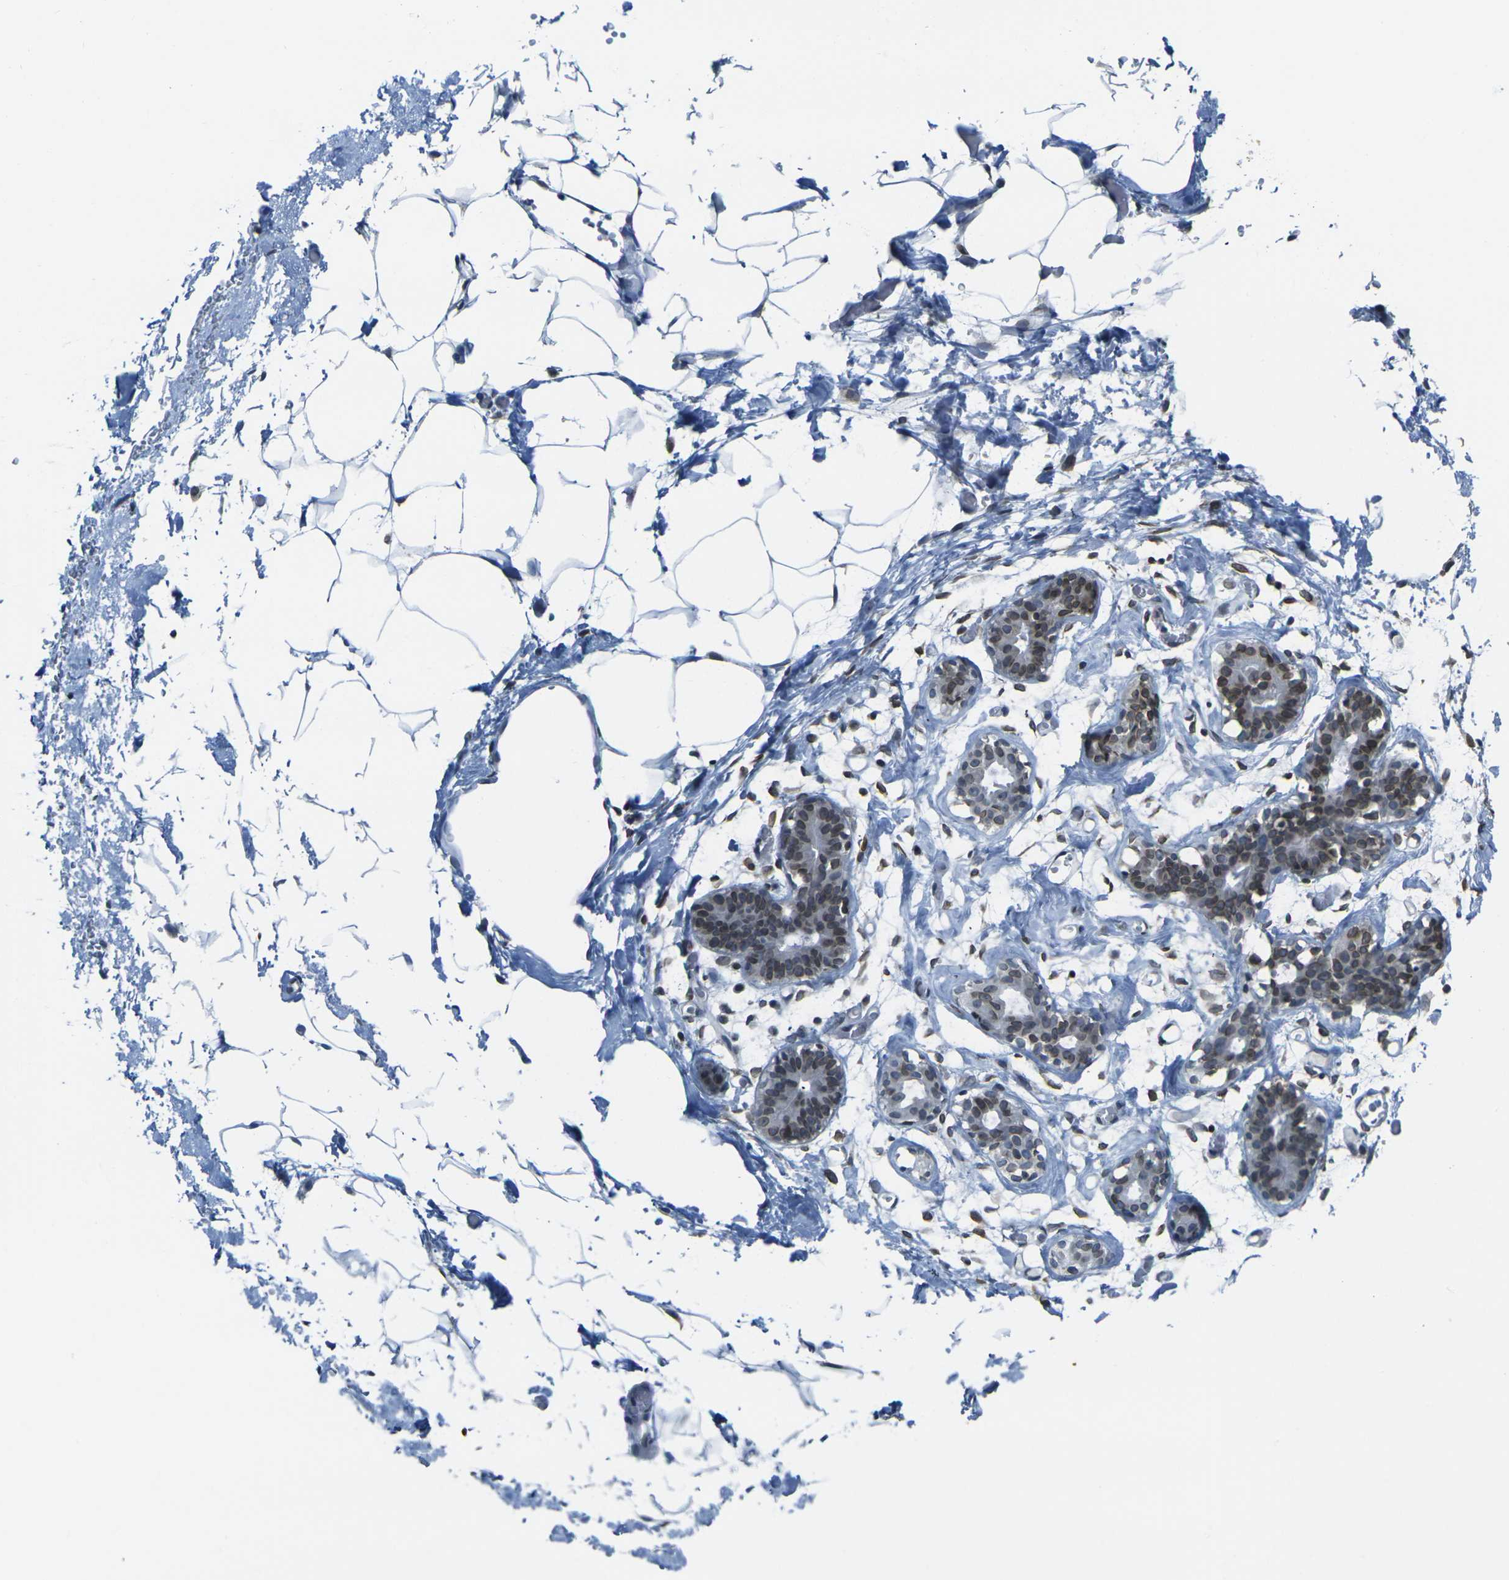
{"staining": {"intensity": "weak", "quantity": "25%-75%", "location": "cytoplasmic/membranous,nuclear"}, "tissue": "adipose tissue", "cell_type": "Adipocytes", "image_type": "normal", "snomed": [{"axis": "morphology", "description": "Normal tissue, NOS"}, {"axis": "topography", "description": "Breast"}, {"axis": "topography", "description": "Adipose tissue"}], "caption": "Immunohistochemistry of unremarkable adipose tissue exhibits low levels of weak cytoplasmic/membranous,nuclear positivity in approximately 25%-75% of adipocytes.", "gene": "BRDT", "patient": {"sex": "female", "age": 25}}